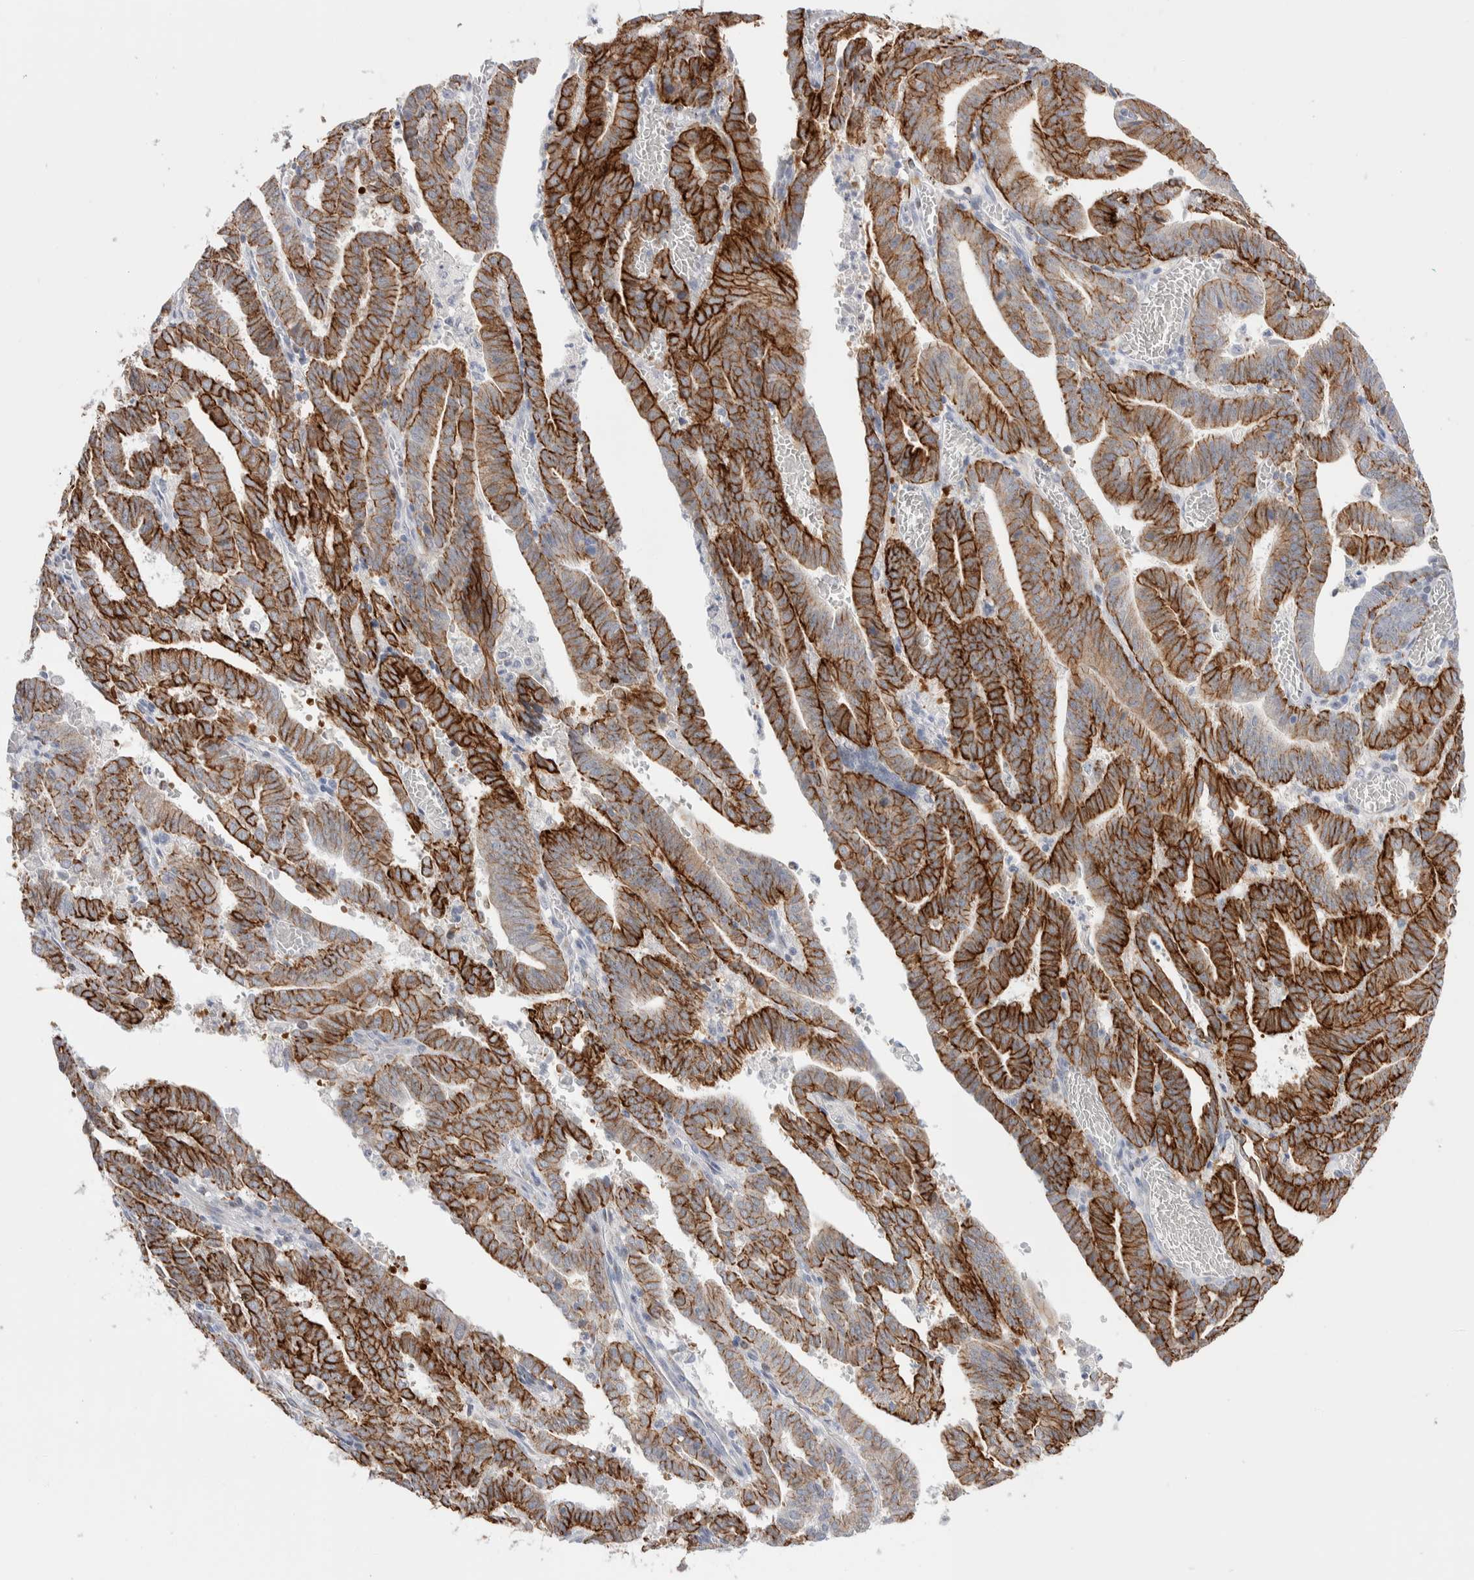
{"staining": {"intensity": "strong", "quantity": ">75%", "location": "cytoplasmic/membranous"}, "tissue": "endometrial cancer", "cell_type": "Tumor cells", "image_type": "cancer", "snomed": [{"axis": "morphology", "description": "Adenocarcinoma, NOS"}, {"axis": "topography", "description": "Uterus"}], "caption": "IHC (DAB) staining of human endometrial cancer (adenocarcinoma) reveals strong cytoplasmic/membranous protein staining in approximately >75% of tumor cells. The protein of interest is shown in brown color, while the nuclei are stained blue.", "gene": "C1orf112", "patient": {"sex": "female", "age": 83}}